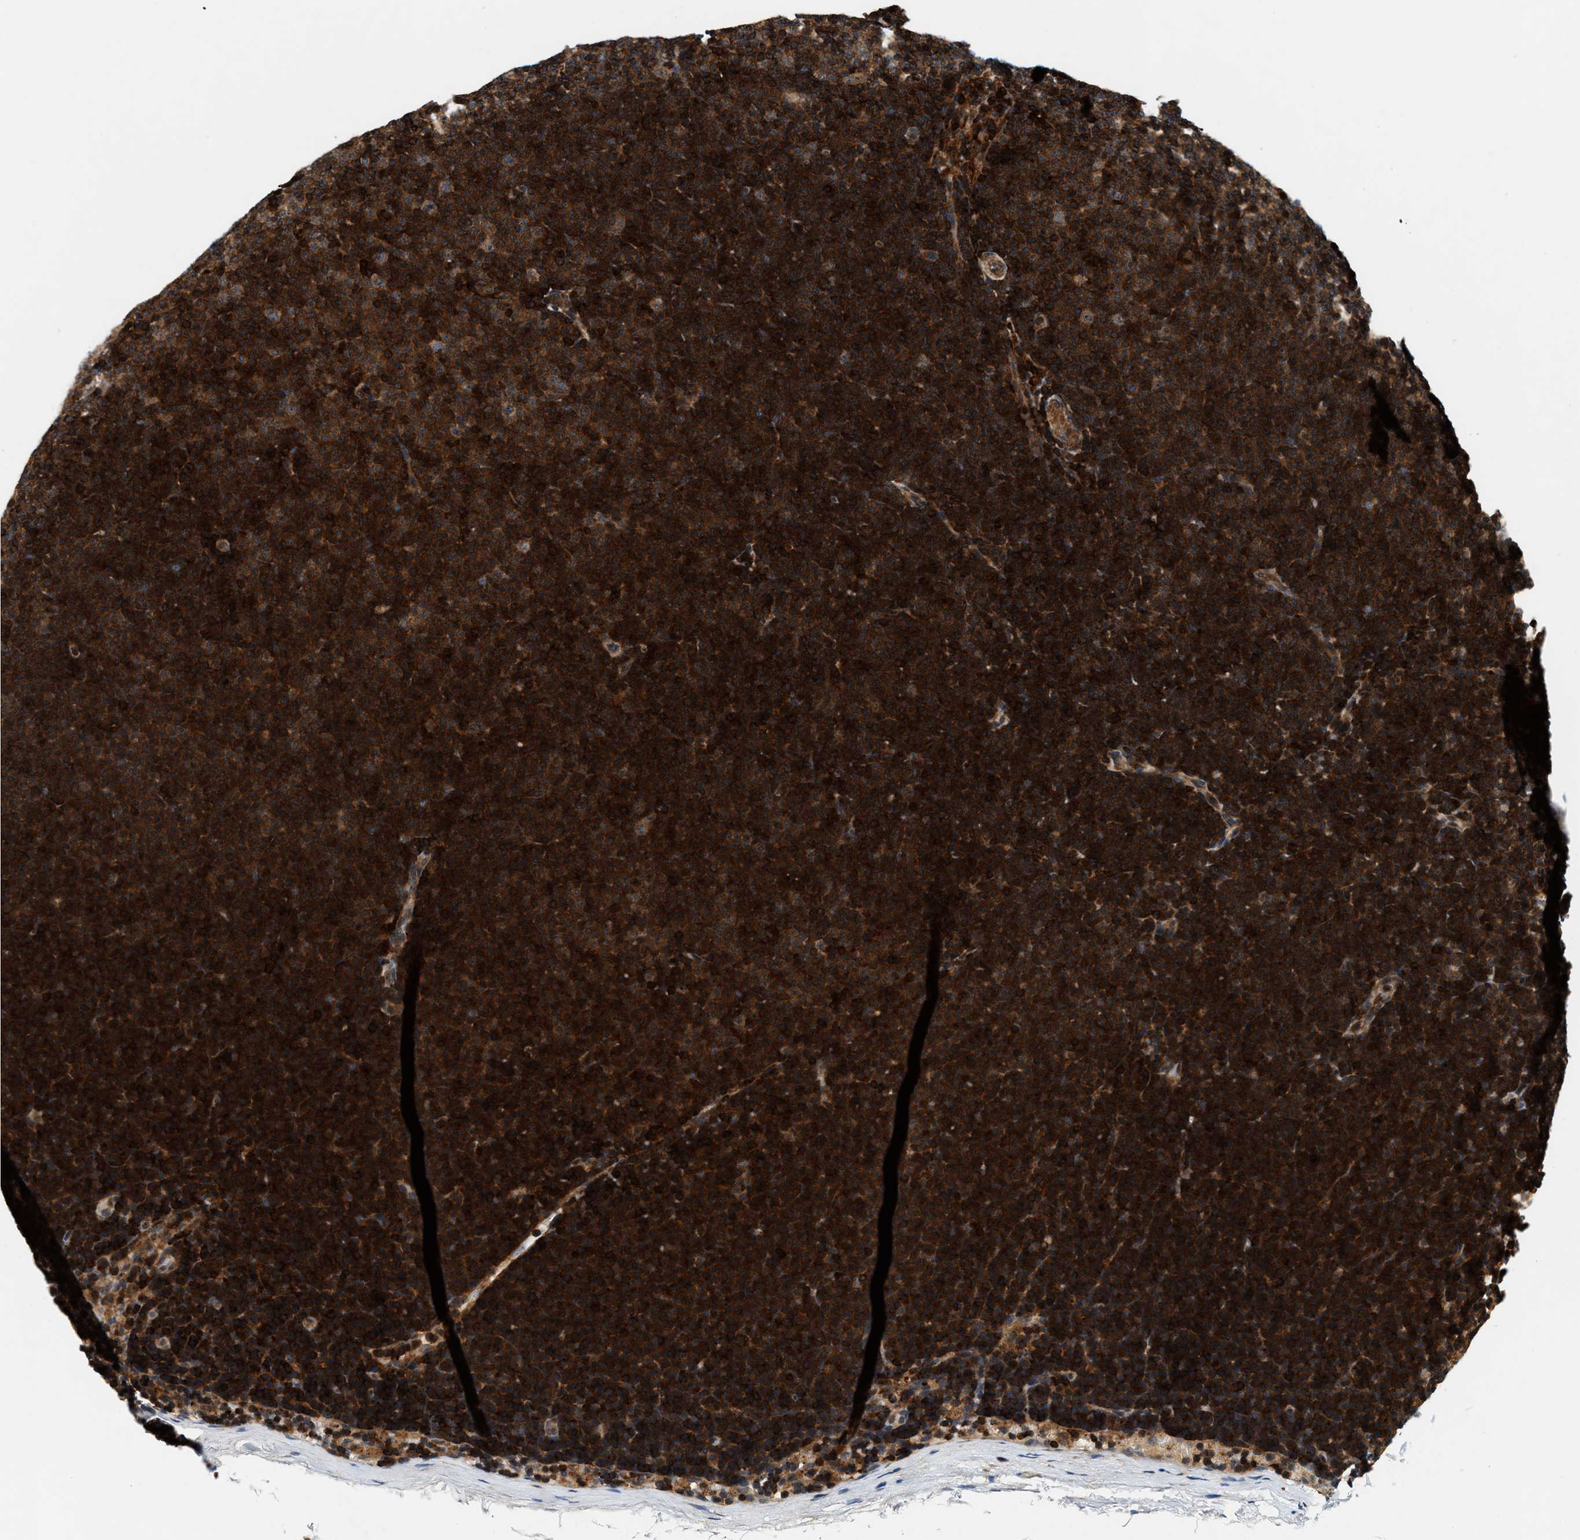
{"staining": {"intensity": "strong", "quantity": ">75%", "location": "cytoplasmic/membranous,nuclear"}, "tissue": "lymphoma", "cell_type": "Tumor cells", "image_type": "cancer", "snomed": [{"axis": "morphology", "description": "Malignant lymphoma, non-Hodgkin's type, Low grade"}, {"axis": "topography", "description": "Lymph node"}], "caption": "Low-grade malignant lymphoma, non-Hodgkin's type stained with immunohistochemistry (IHC) exhibits strong cytoplasmic/membranous and nuclear staining in approximately >75% of tumor cells.", "gene": "SAMD9", "patient": {"sex": "female", "age": 53}}